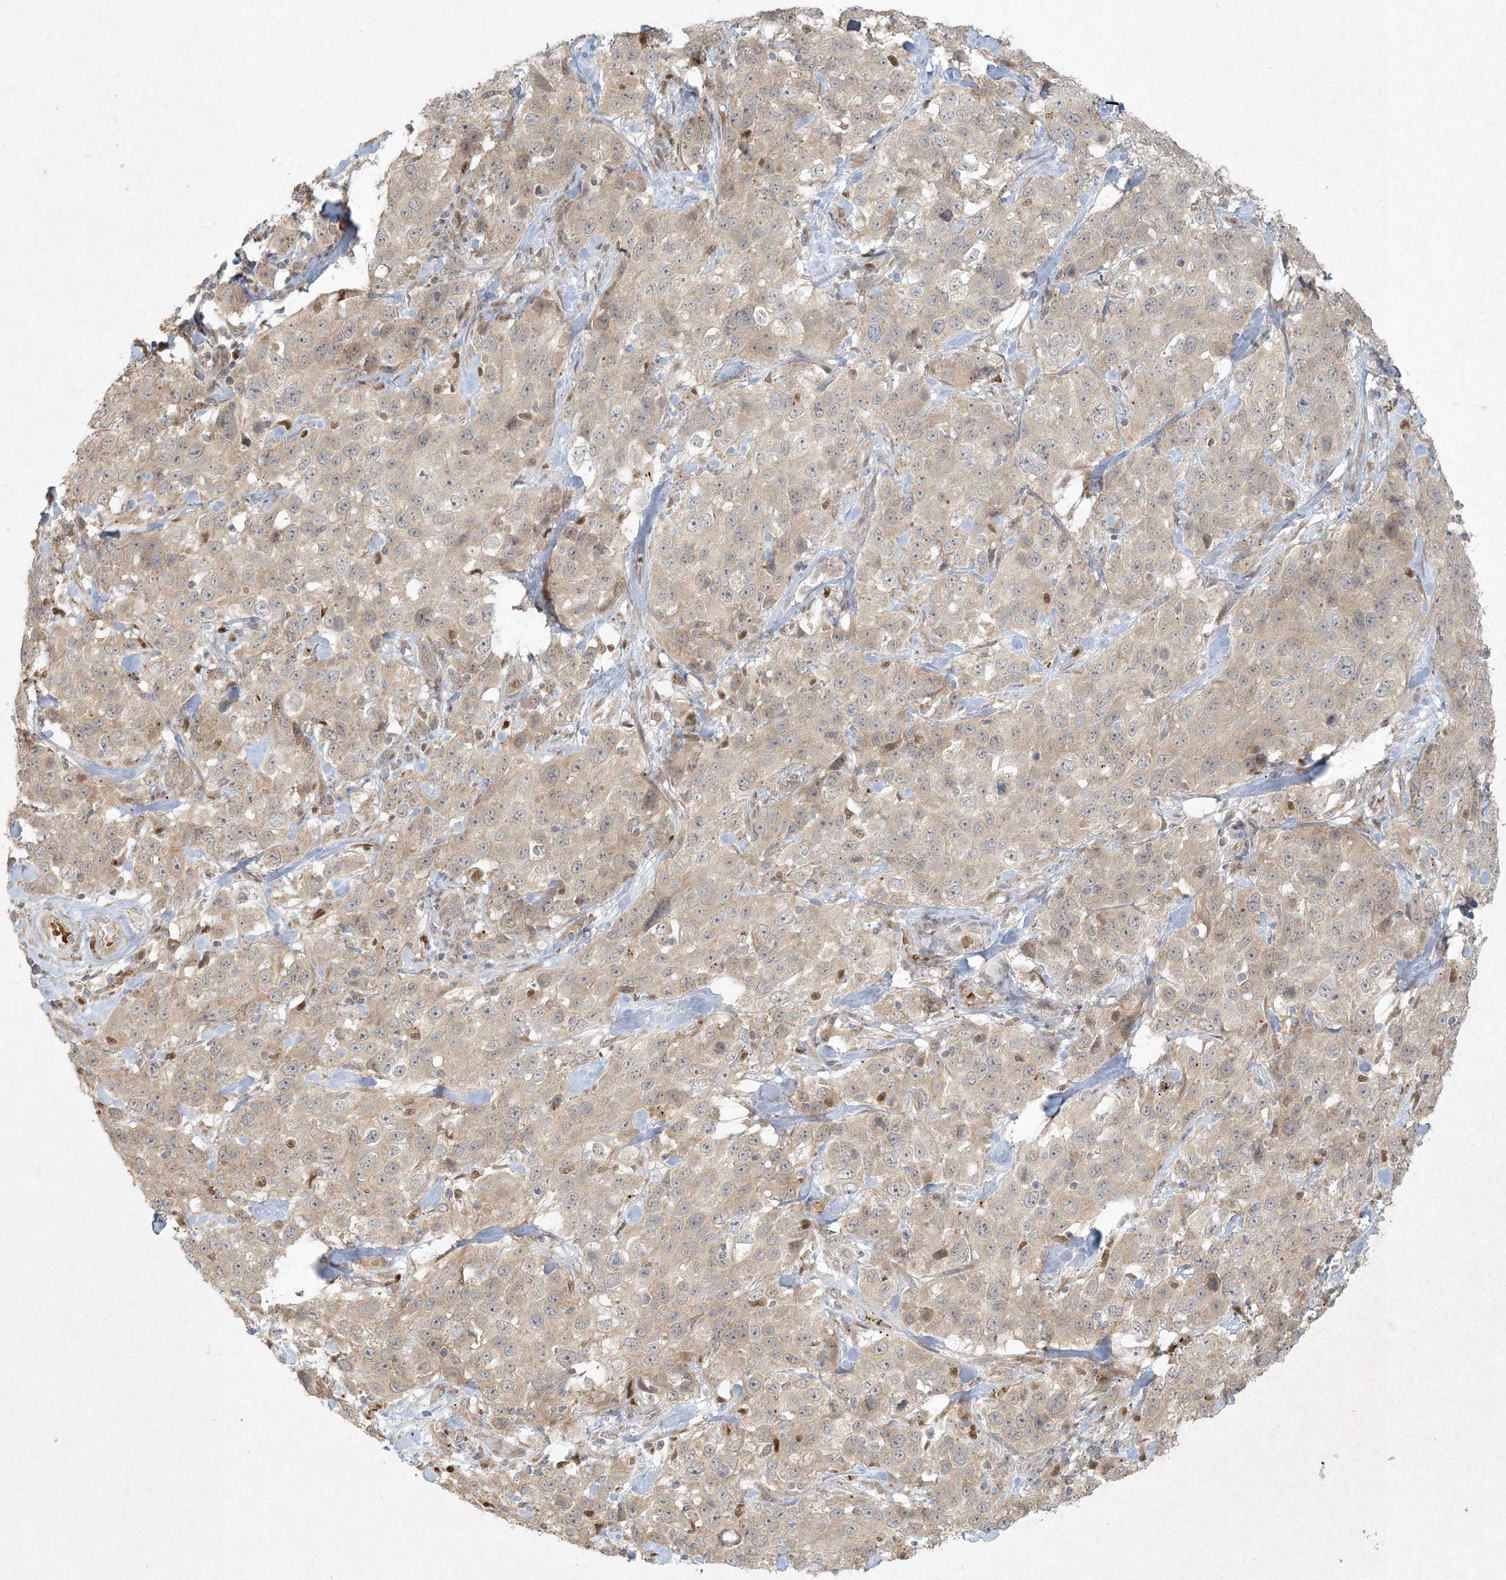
{"staining": {"intensity": "weak", "quantity": "<25%", "location": "cytoplasmic/membranous"}, "tissue": "stomach cancer", "cell_type": "Tumor cells", "image_type": "cancer", "snomed": [{"axis": "morphology", "description": "Normal tissue, NOS"}, {"axis": "morphology", "description": "Adenocarcinoma, NOS"}, {"axis": "topography", "description": "Lymph node"}, {"axis": "topography", "description": "Stomach"}], "caption": "A high-resolution photomicrograph shows immunohistochemistry staining of stomach adenocarcinoma, which reveals no significant positivity in tumor cells.", "gene": "CTDNEP1", "patient": {"sex": "male", "age": 48}}